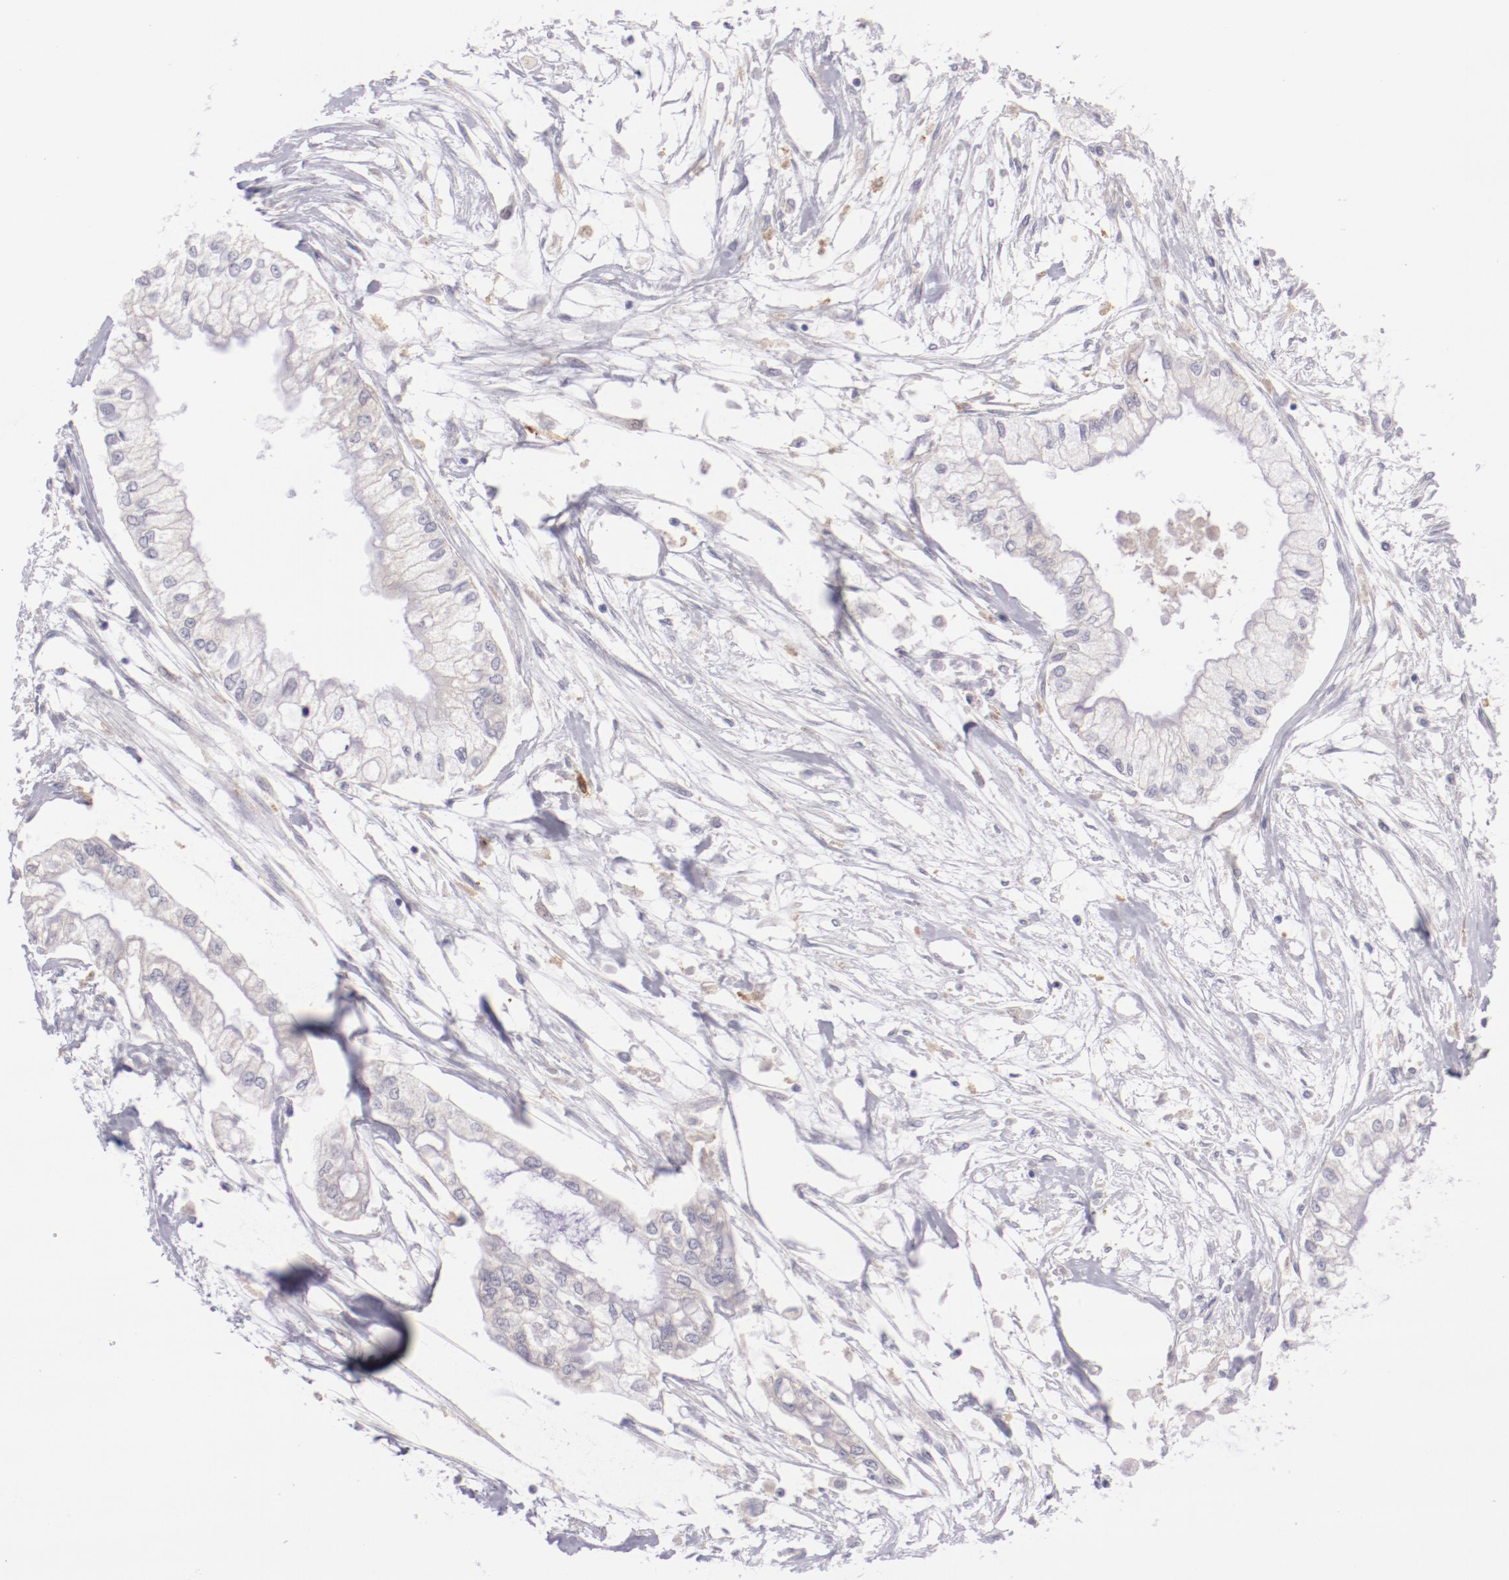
{"staining": {"intensity": "negative", "quantity": "none", "location": "none"}, "tissue": "pancreatic cancer", "cell_type": "Tumor cells", "image_type": "cancer", "snomed": [{"axis": "morphology", "description": "Adenocarcinoma, NOS"}, {"axis": "topography", "description": "Pancreas"}], "caption": "The micrograph demonstrates no significant positivity in tumor cells of pancreatic cancer.", "gene": "TRAF3", "patient": {"sex": "male", "age": 79}}